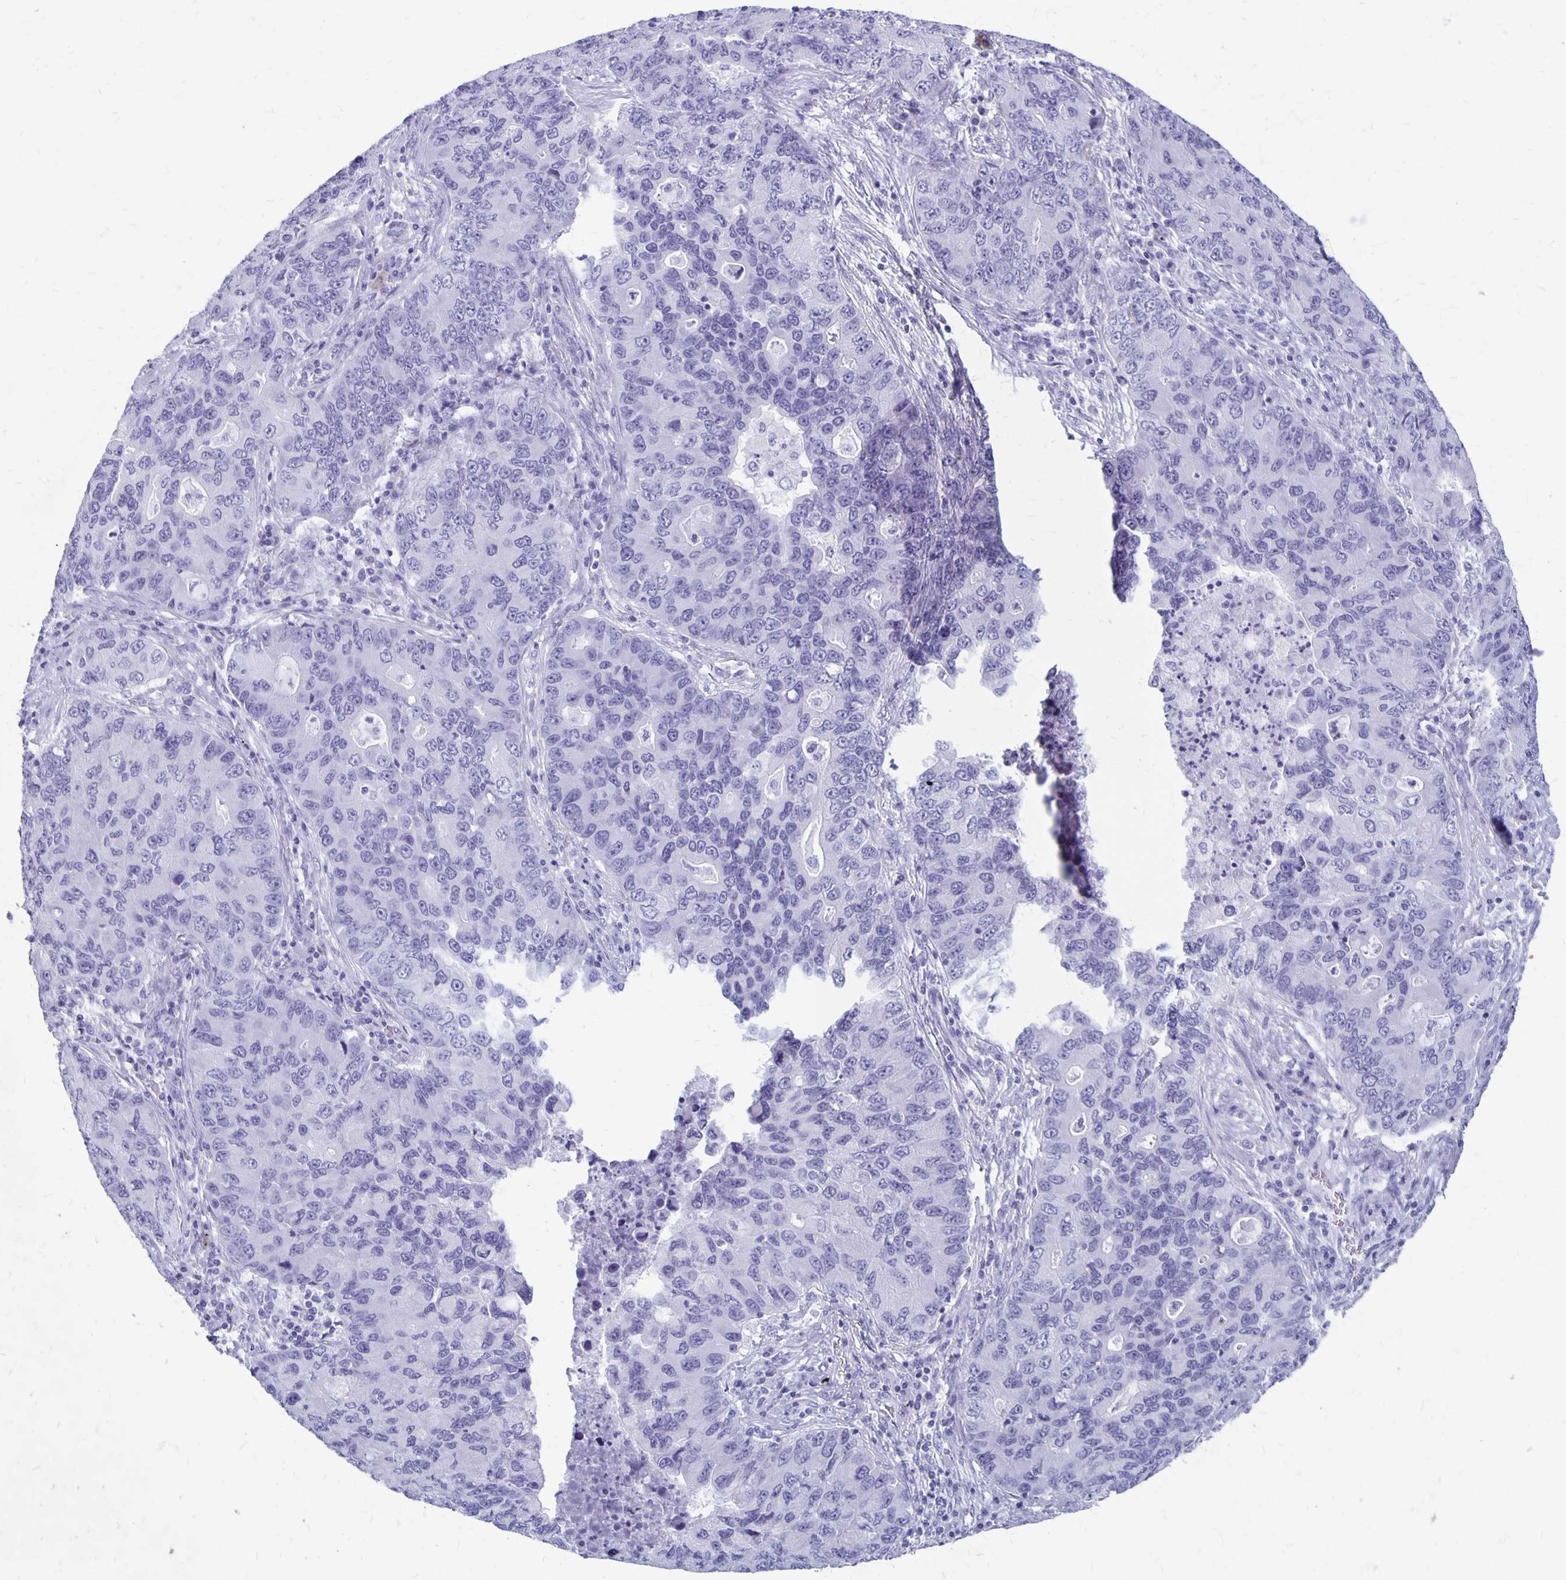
{"staining": {"intensity": "negative", "quantity": "none", "location": "none"}, "tissue": "lung cancer", "cell_type": "Tumor cells", "image_type": "cancer", "snomed": [{"axis": "morphology", "description": "Adenocarcinoma, NOS"}, {"axis": "morphology", "description": "Adenocarcinoma, metastatic, NOS"}, {"axis": "topography", "description": "Lymph node"}, {"axis": "topography", "description": "Lung"}], "caption": "Histopathology image shows no significant protein expression in tumor cells of lung cancer.", "gene": "MAGEC2", "patient": {"sex": "female", "age": 54}}